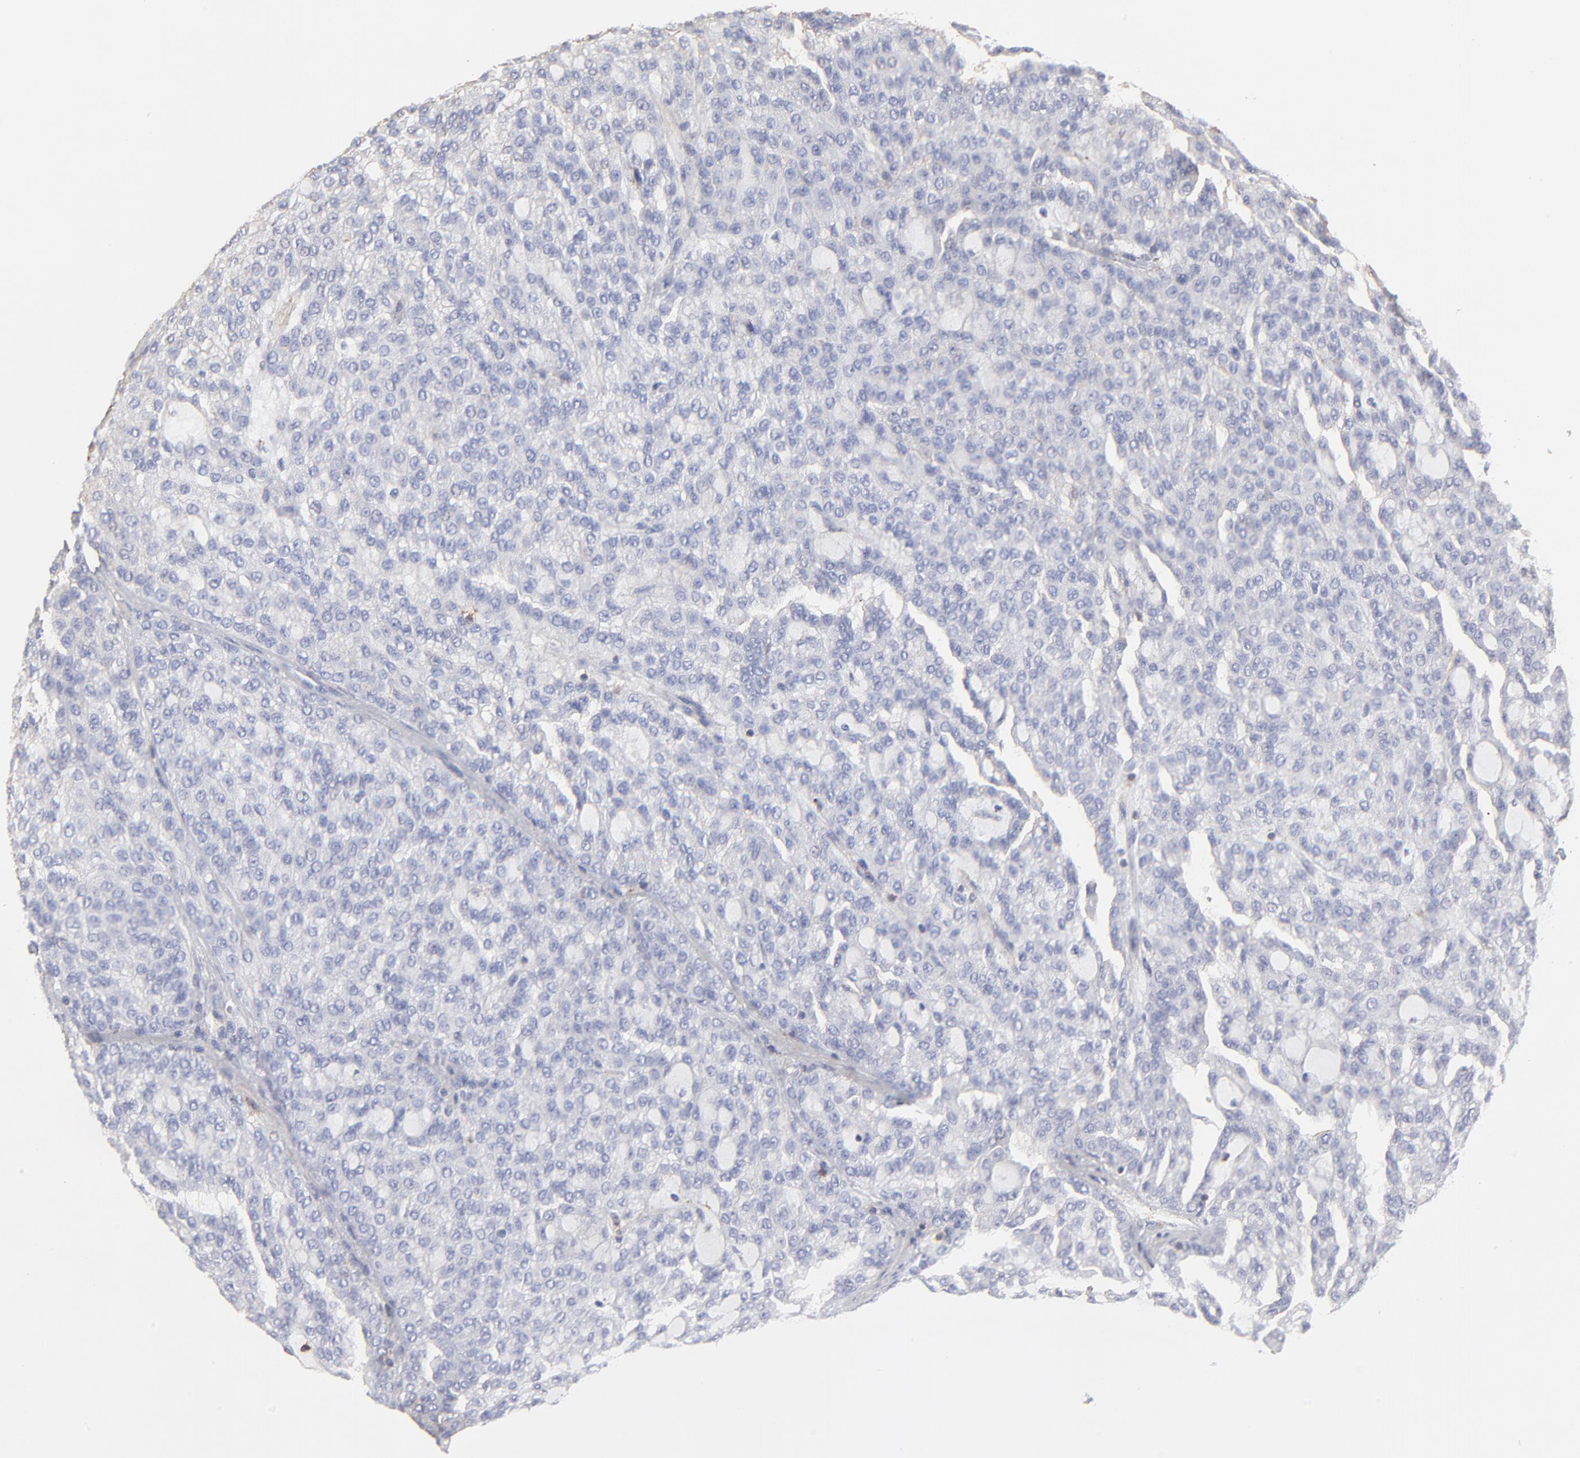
{"staining": {"intensity": "negative", "quantity": "none", "location": "none"}, "tissue": "renal cancer", "cell_type": "Tumor cells", "image_type": "cancer", "snomed": [{"axis": "morphology", "description": "Adenocarcinoma, NOS"}, {"axis": "topography", "description": "Kidney"}], "caption": "This photomicrograph is of renal cancer stained with immunohistochemistry (IHC) to label a protein in brown with the nuclei are counter-stained blue. There is no expression in tumor cells.", "gene": "ANXA6", "patient": {"sex": "male", "age": 63}}